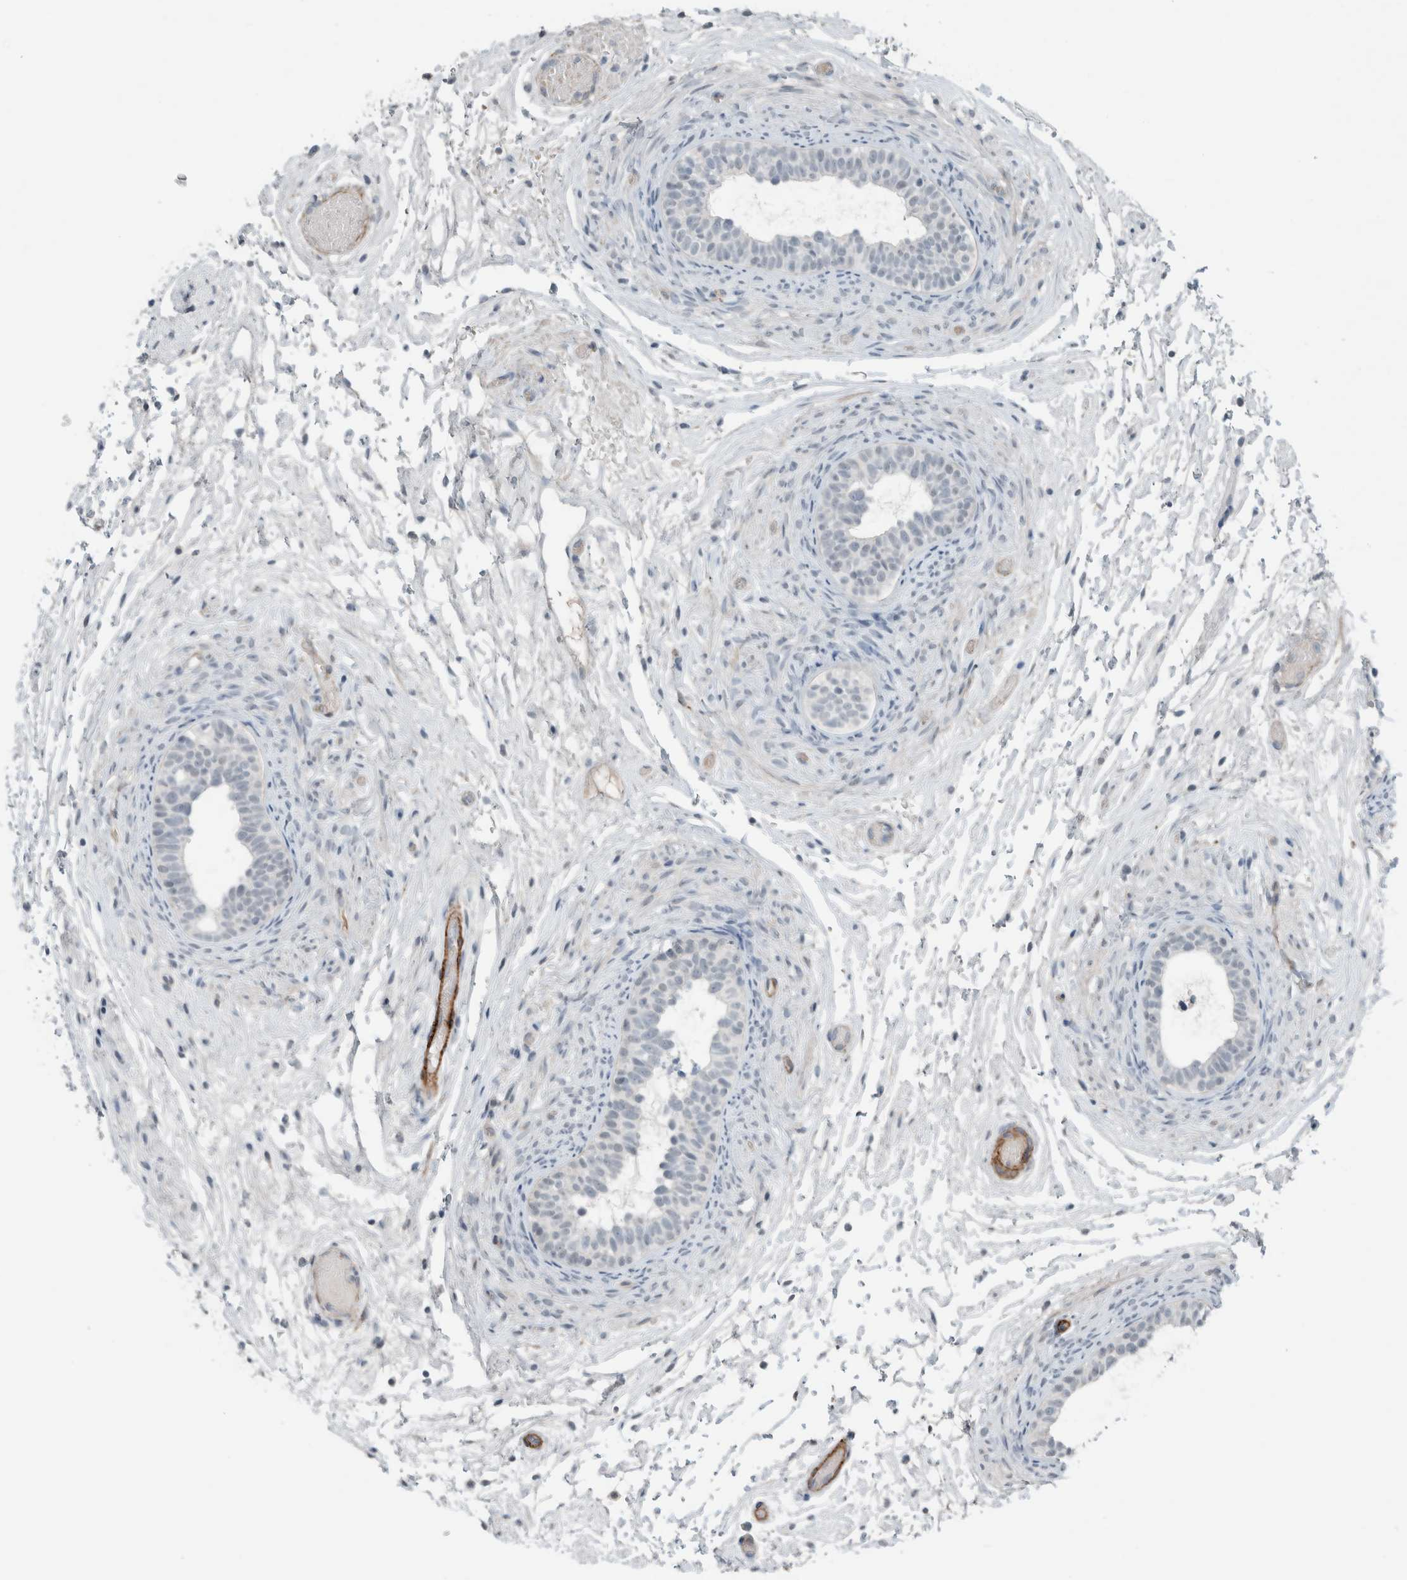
{"staining": {"intensity": "strong", "quantity": "<25%", "location": "cytoplasmic/membranous"}, "tissue": "epididymis", "cell_type": "Glandular cells", "image_type": "normal", "snomed": [{"axis": "morphology", "description": "Normal tissue, NOS"}, {"axis": "topography", "description": "Epididymis"}], "caption": "Strong cytoplasmic/membranous staining for a protein is seen in about <25% of glandular cells of benign epididymis using immunohistochemistry (IHC).", "gene": "JADE2", "patient": {"sex": "male", "age": 5}}